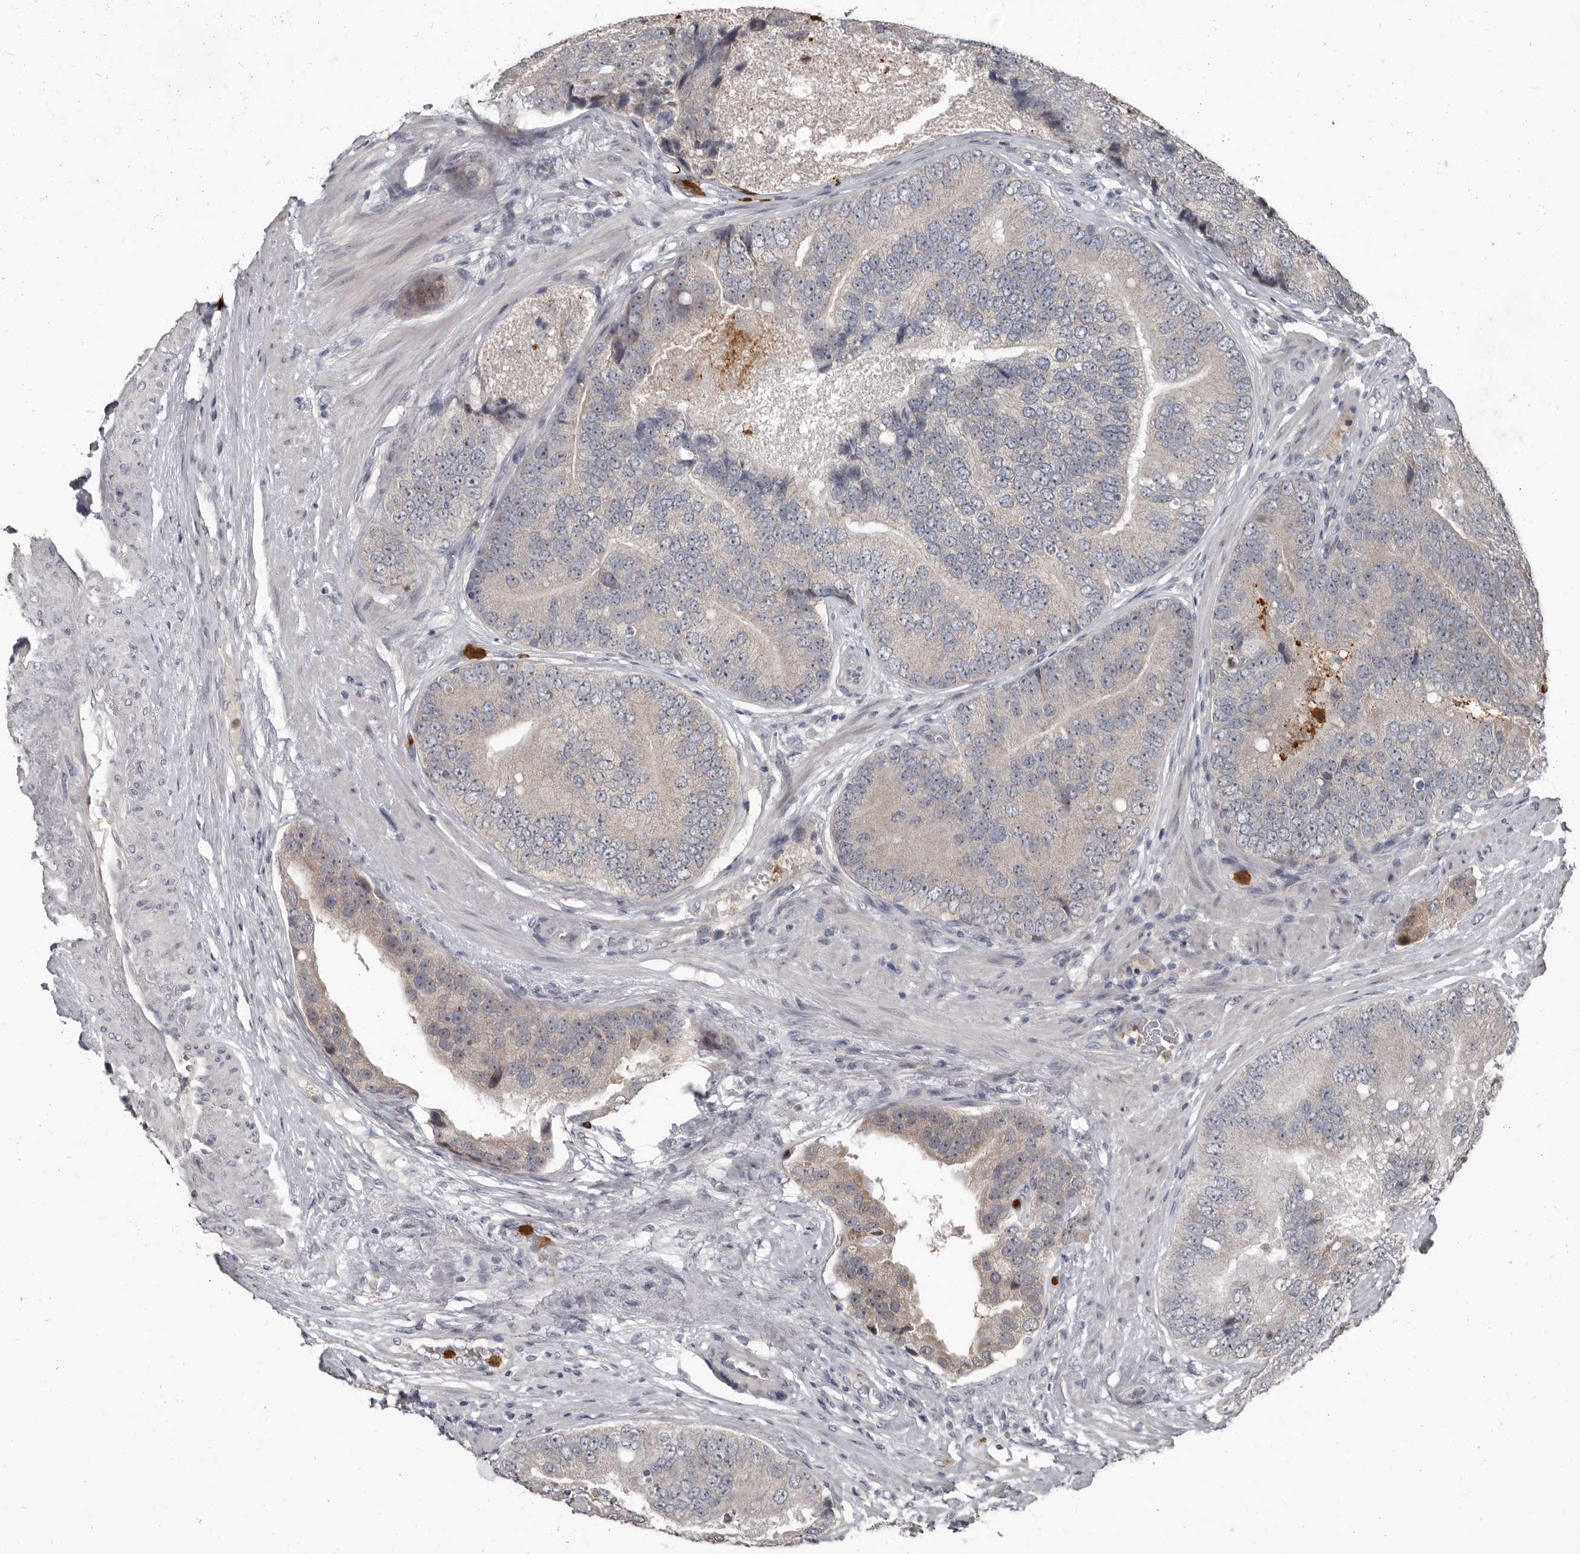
{"staining": {"intensity": "negative", "quantity": "none", "location": "none"}, "tissue": "prostate cancer", "cell_type": "Tumor cells", "image_type": "cancer", "snomed": [{"axis": "morphology", "description": "Adenocarcinoma, High grade"}, {"axis": "topography", "description": "Prostate"}], "caption": "Immunohistochemical staining of human prostate adenocarcinoma (high-grade) displays no significant expression in tumor cells. (Stains: DAB immunohistochemistry with hematoxylin counter stain, Microscopy: brightfield microscopy at high magnification).", "gene": "GPR157", "patient": {"sex": "male", "age": 70}}